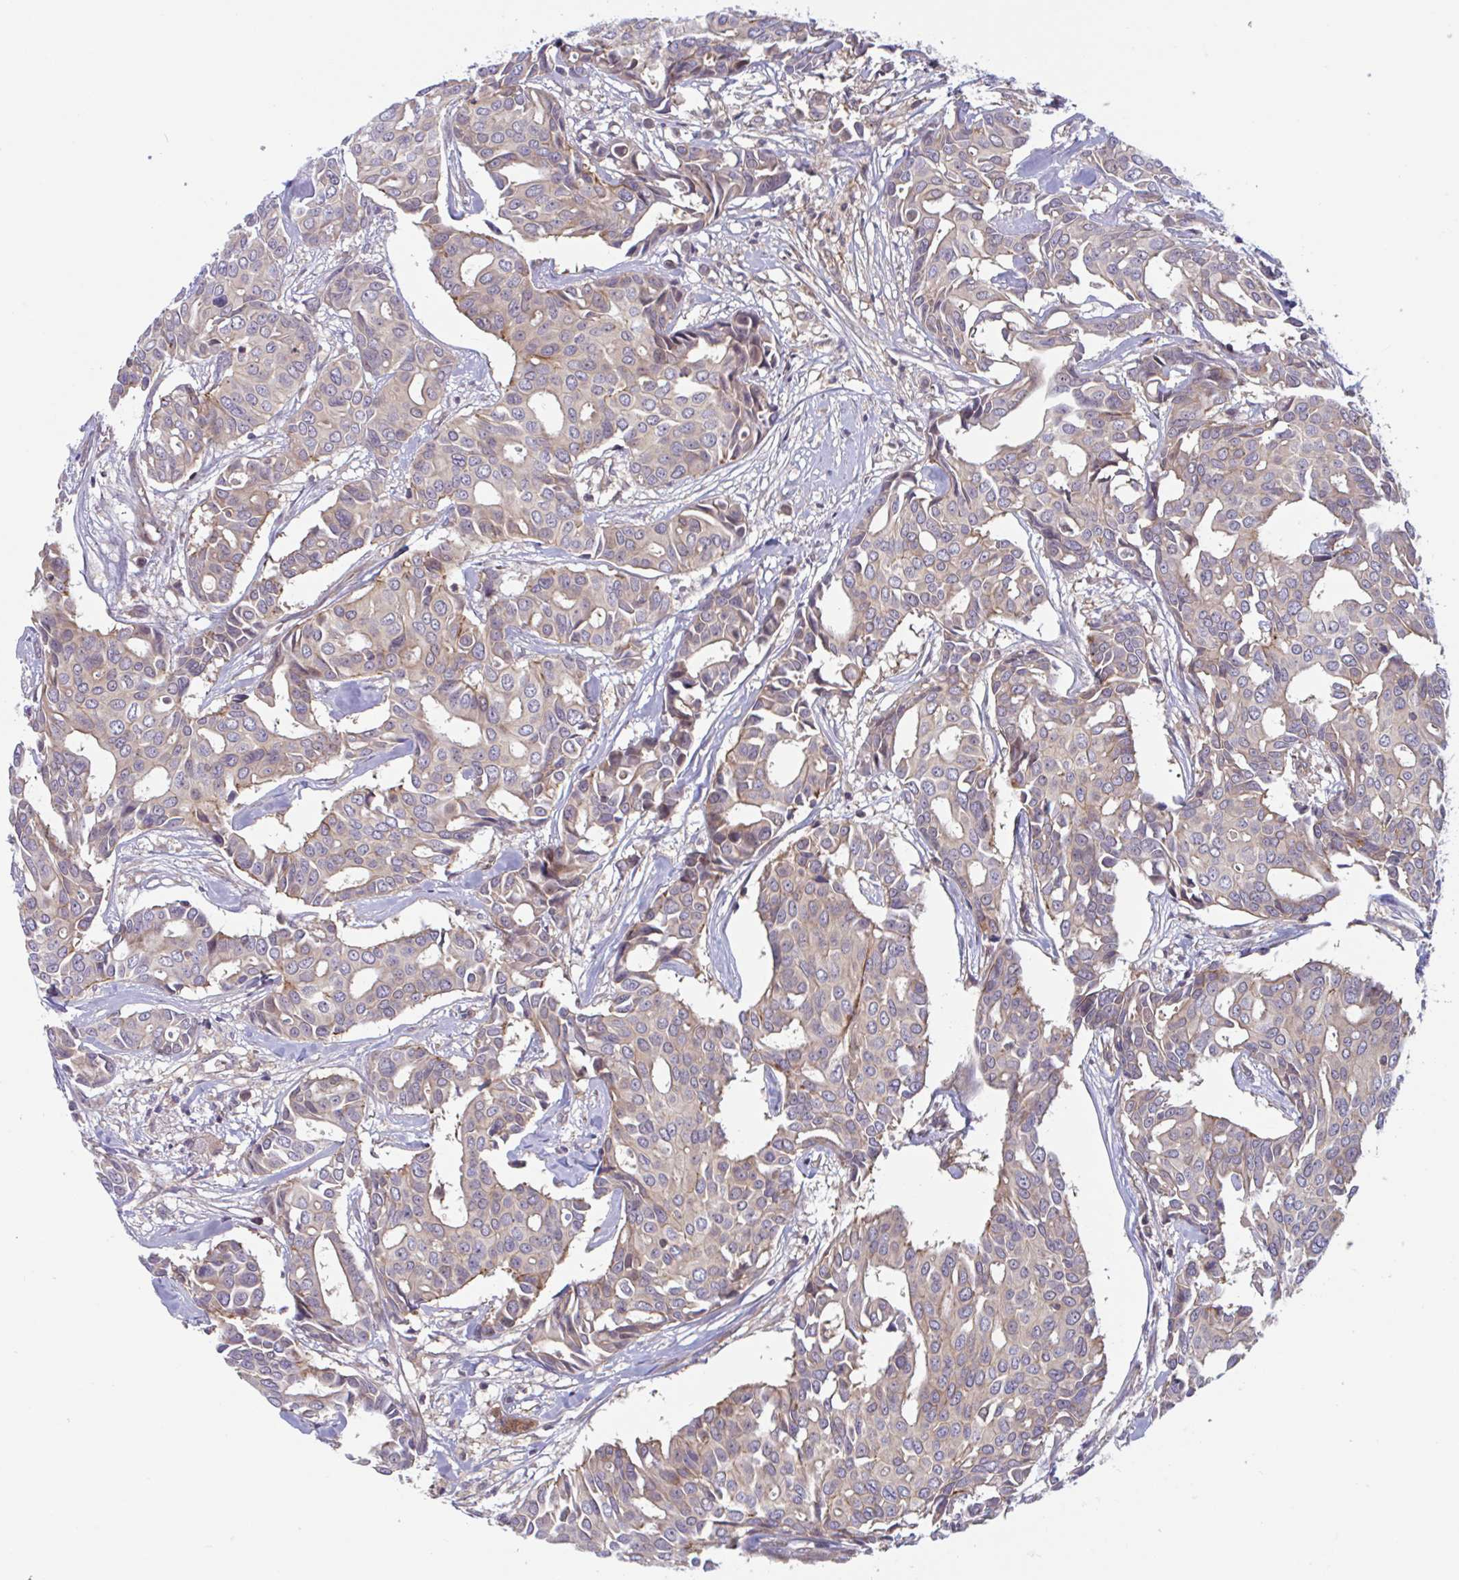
{"staining": {"intensity": "weak", "quantity": "<25%", "location": "cytoplasmic/membranous"}, "tissue": "breast cancer", "cell_type": "Tumor cells", "image_type": "cancer", "snomed": [{"axis": "morphology", "description": "Duct carcinoma"}, {"axis": "topography", "description": "Breast"}], "caption": "This is an IHC micrograph of breast infiltrating ductal carcinoma. There is no staining in tumor cells.", "gene": "LMNTD2", "patient": {"sex": "female", "age": 54}}